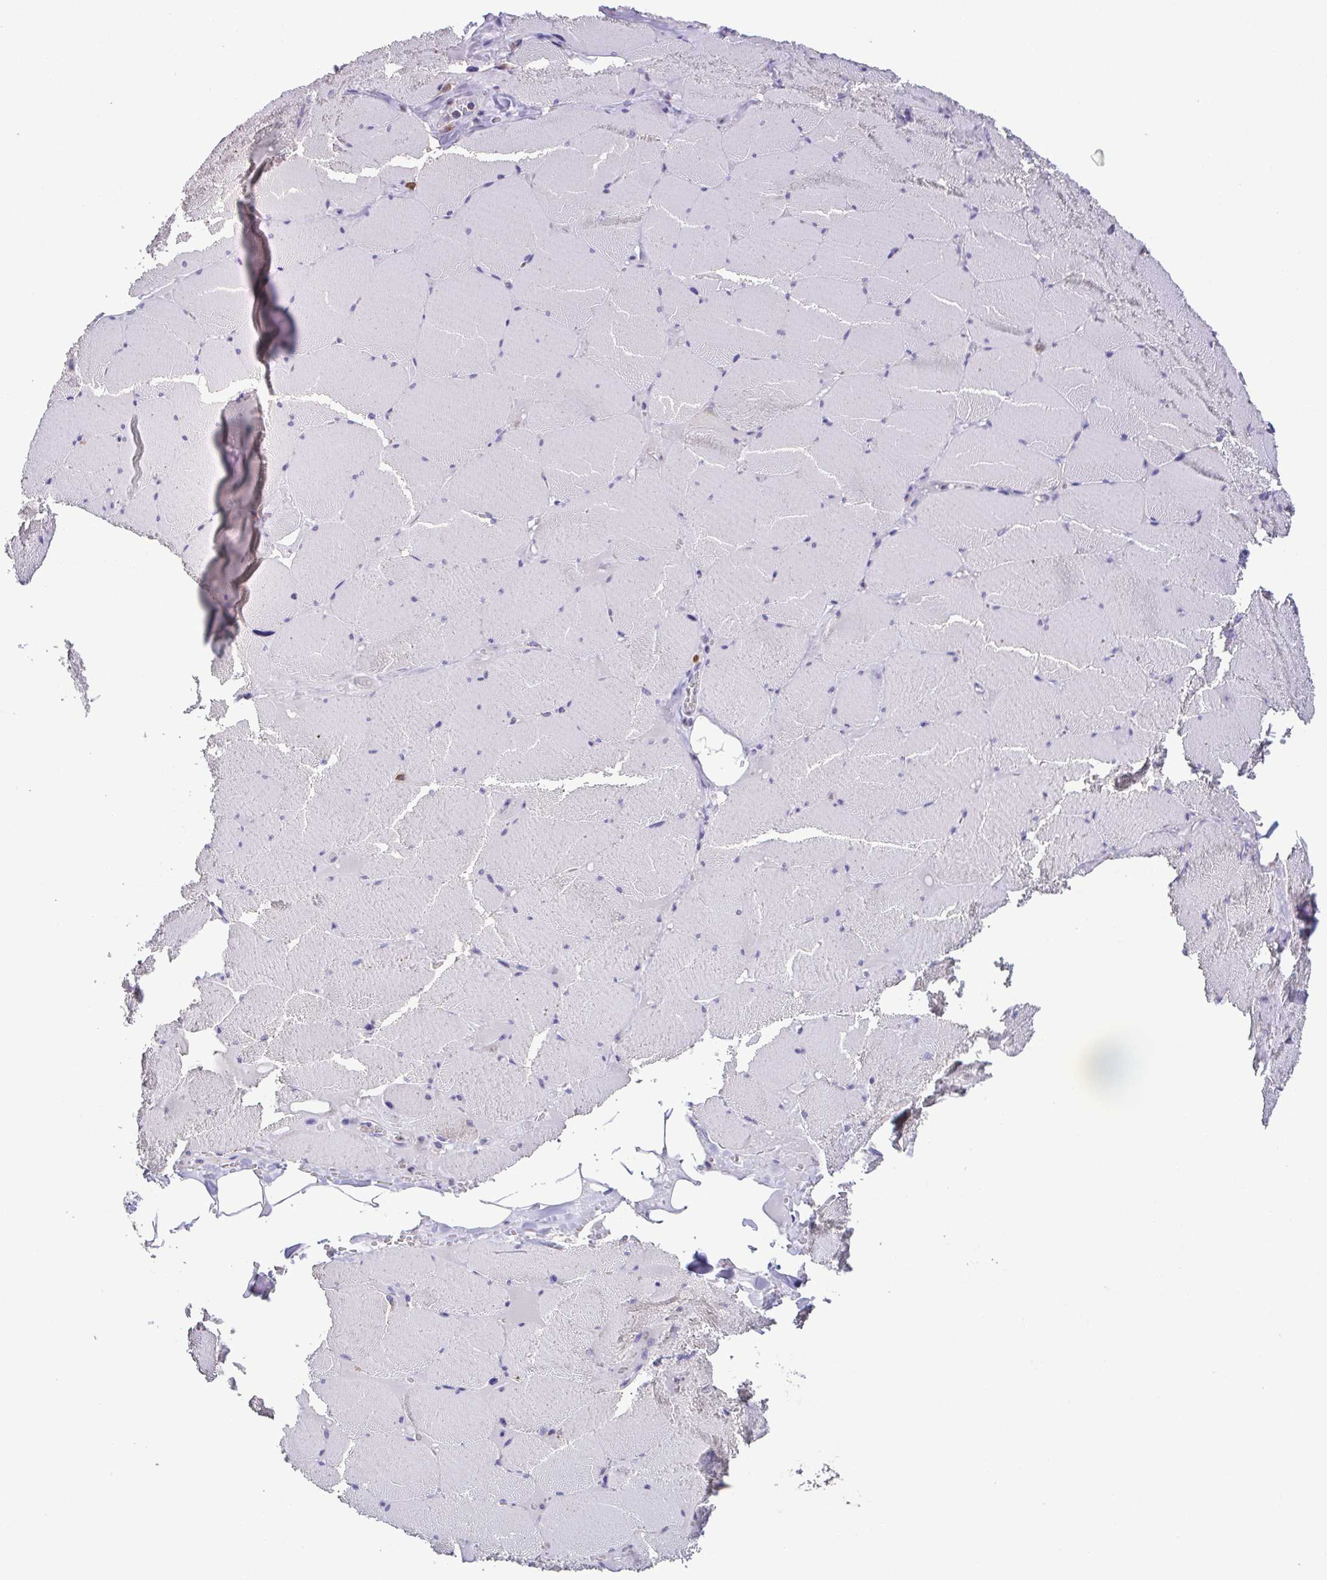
{"staining": {"intensity": "negative", "quantity": "none", "location": "none"}, "tissue": "skeletal muscle", "cell_type": "Myocytes", "image_type": "normal", "snomed": [{"axis": "morphology", "description": "Normal tissue, NOS"}, {"axis": "topography", "description": "Skeletal muscle"}, {"axis": "topography", "description": "Head-Neck"}], "caption": "Immunohistochemistry (IHC) of normal human skeletal muscle displays no expression in myocytes.", "gene": "PGLYRP1", "patient": {"sex": "male", "age": 66}}